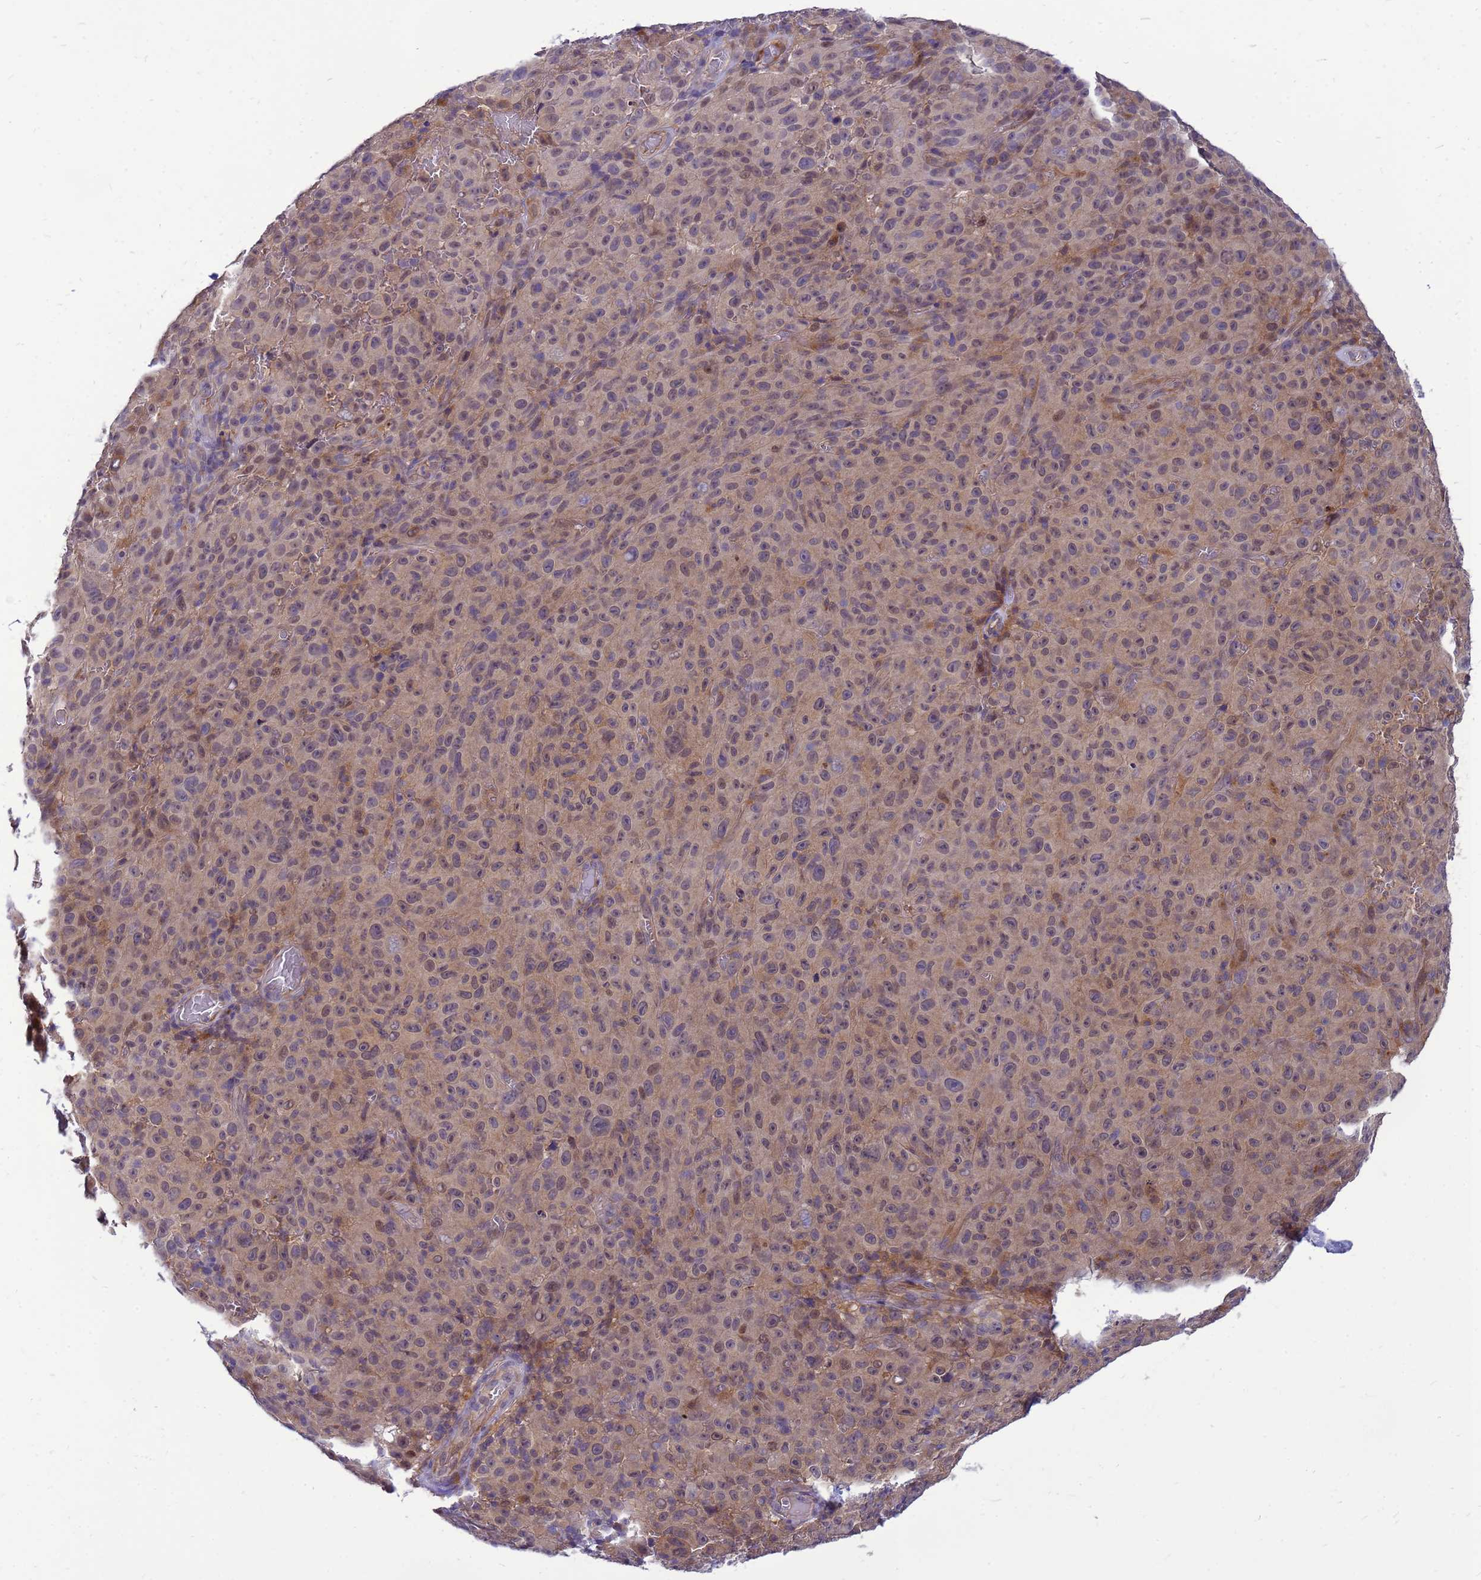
{"staining": {"intensity": "moderate", "quantity": ">75%", "location": "cytoplasmic/membranous"}, "tissue": "melanoma", "cell_type": "Tumor cells", "image_type": "cancer", "snomed": [{"axis": "morphology", "description": "Malignant melanoma, NOS"}, {"axis": "topography", "description": "Skin"}], "caption": "A high-resolution micrograph shows immunohistochemistry (IHC) staining of melanoma, which exhibits moderate cytoplasmic/membranous staining in approximately >75% of tumor cells.", "gene": "ENOPH1", "patient": {"sex": "female", "age": 82}}